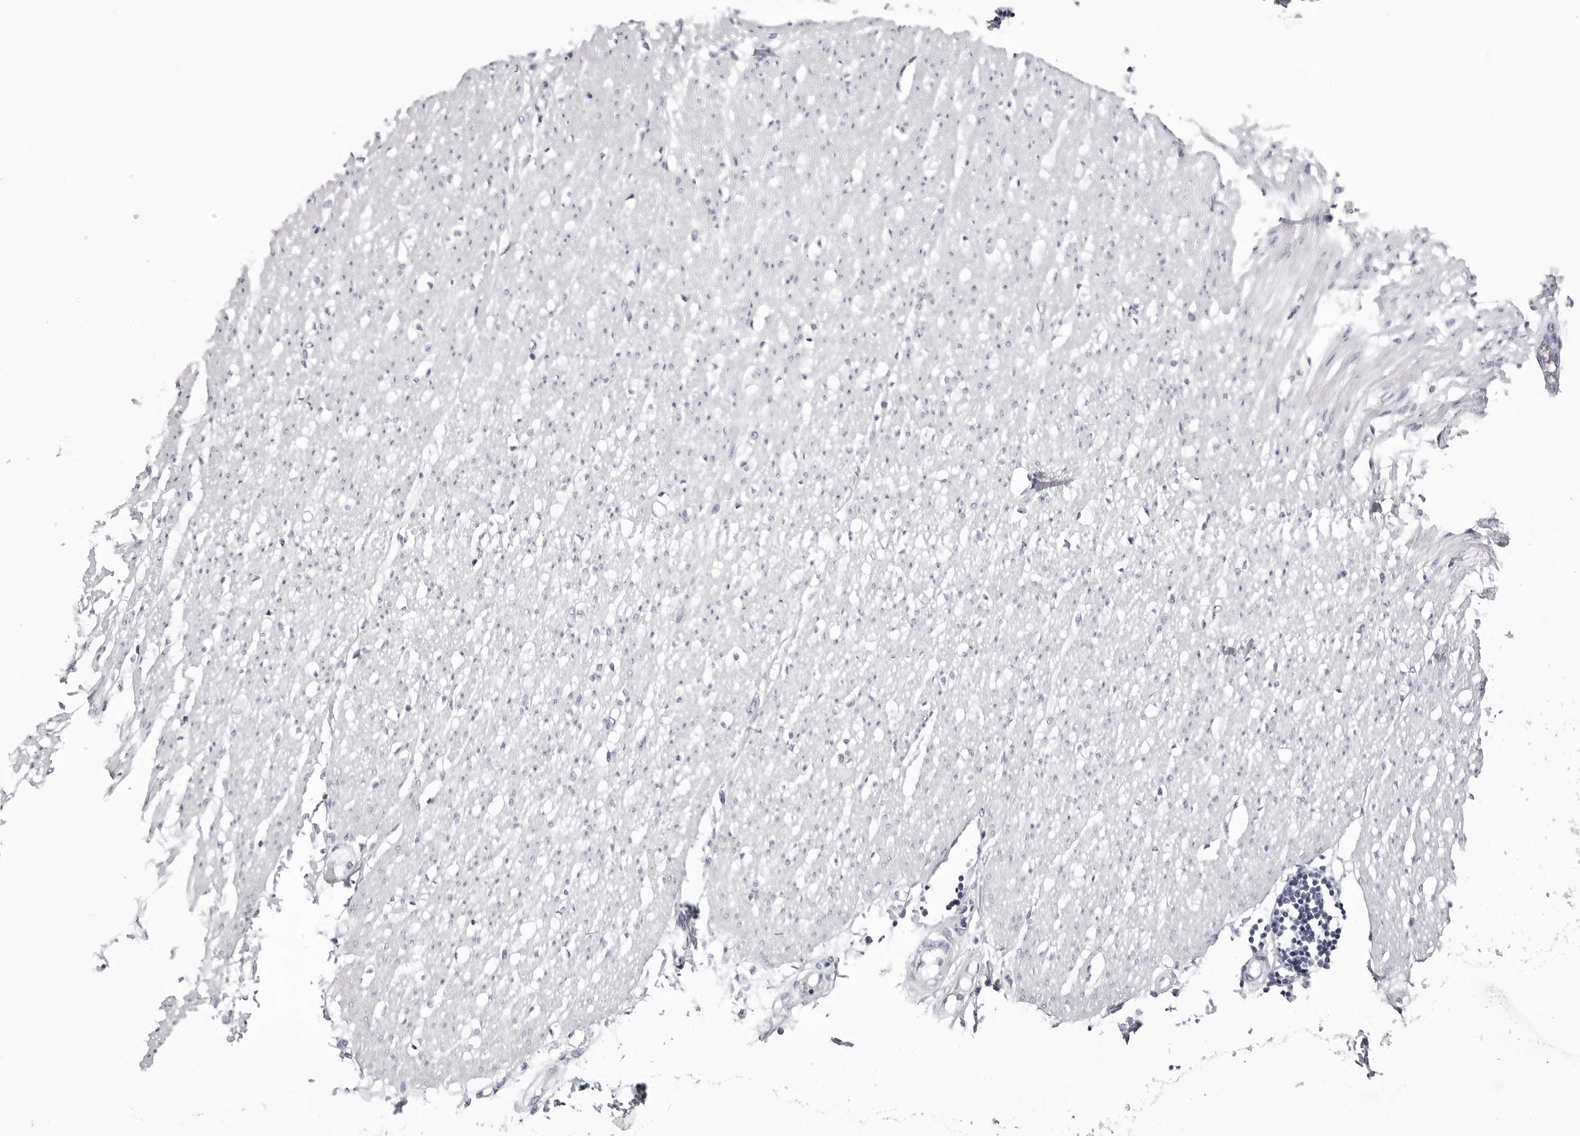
{"staining": {"intensity": "weak", "quantity": ">75%", "location": "cytoplasmic/membranous"}, "tissue": "adipose tissue", "cell_type": "Adipocytes", "image_type": "normal", "snomed": [{"axis": "morphology", "description": "Normal tissue, NOS"}, {"axis": "morphology", "description": "Adenocarcinoma, NOS"}, {"axis": "topography", "description": "Colon"}, {"axis": "topography", "description": "Peripheral nerve tissue"}], "caption": "Weak cytoplasmic/membranous staining is appreciated in approximately >75% of adipocytes in normal adipose tissue.", "gene": "TUFM", "patient": {"sex": "male", "age": 14}}